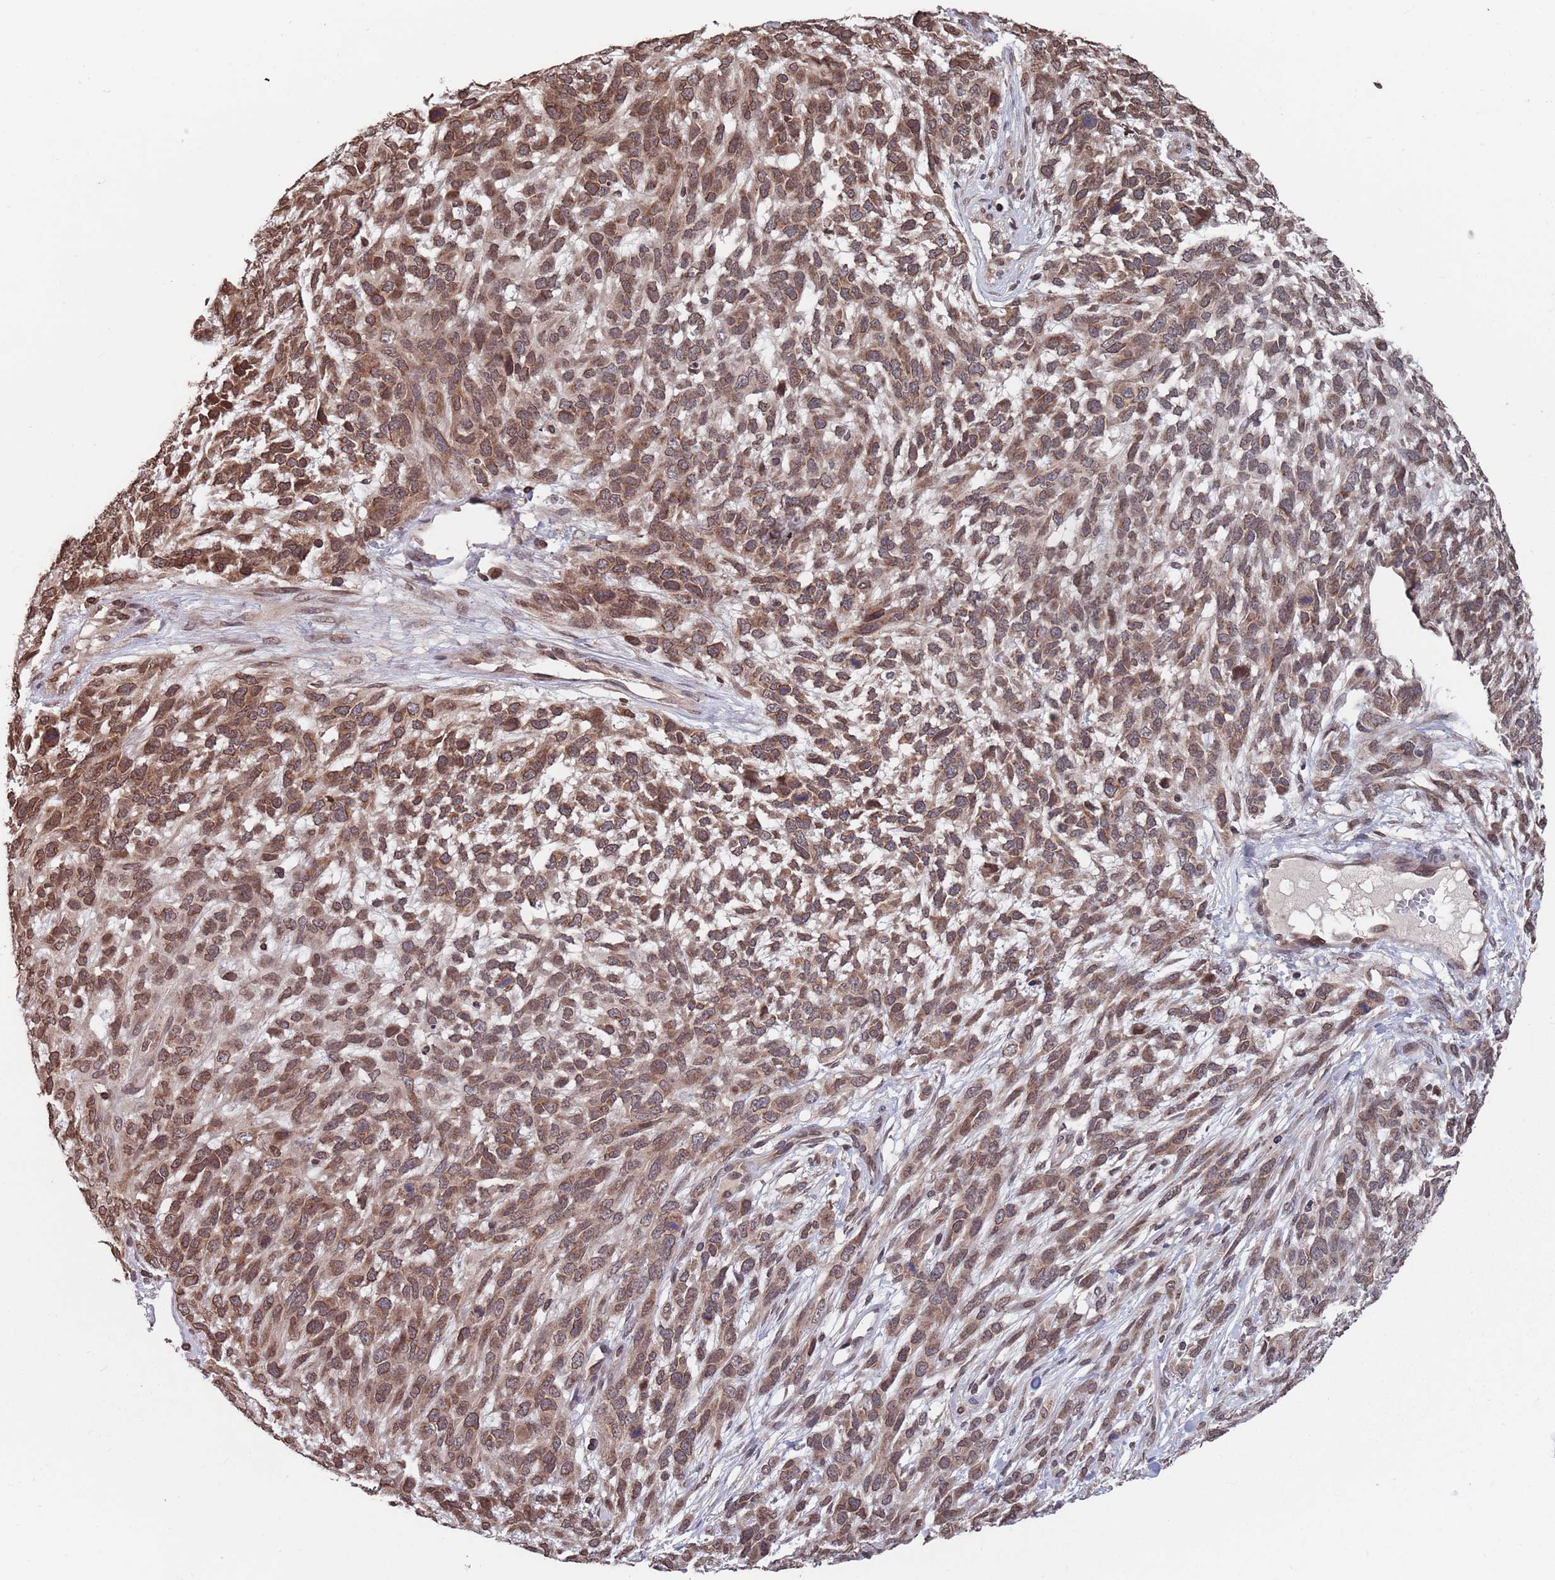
{"staining": {"intensity": "moderate", "quantity": ">75%", "location": "cytoplasmic/membranous,nuclear"}, "tissue": "melanoma", "cell_type": "Tumor cells", "image_type": "cancer", "snomed": [{"axis": "morphology", "description": "Normal morphology"}, {"axis": "morphology", "description": "Malignant melanoma, NOS"}, {"axis": "topography", "description": "Skin"}], "caption": "Tumor cells exhibit medium levels of moderate cytoplasmic/membranous and nuclear positivity in about >75% of cells in malignant melanoma.", "gene": "SDHAF3", "patient": {"sex": "female", "age": 72}}